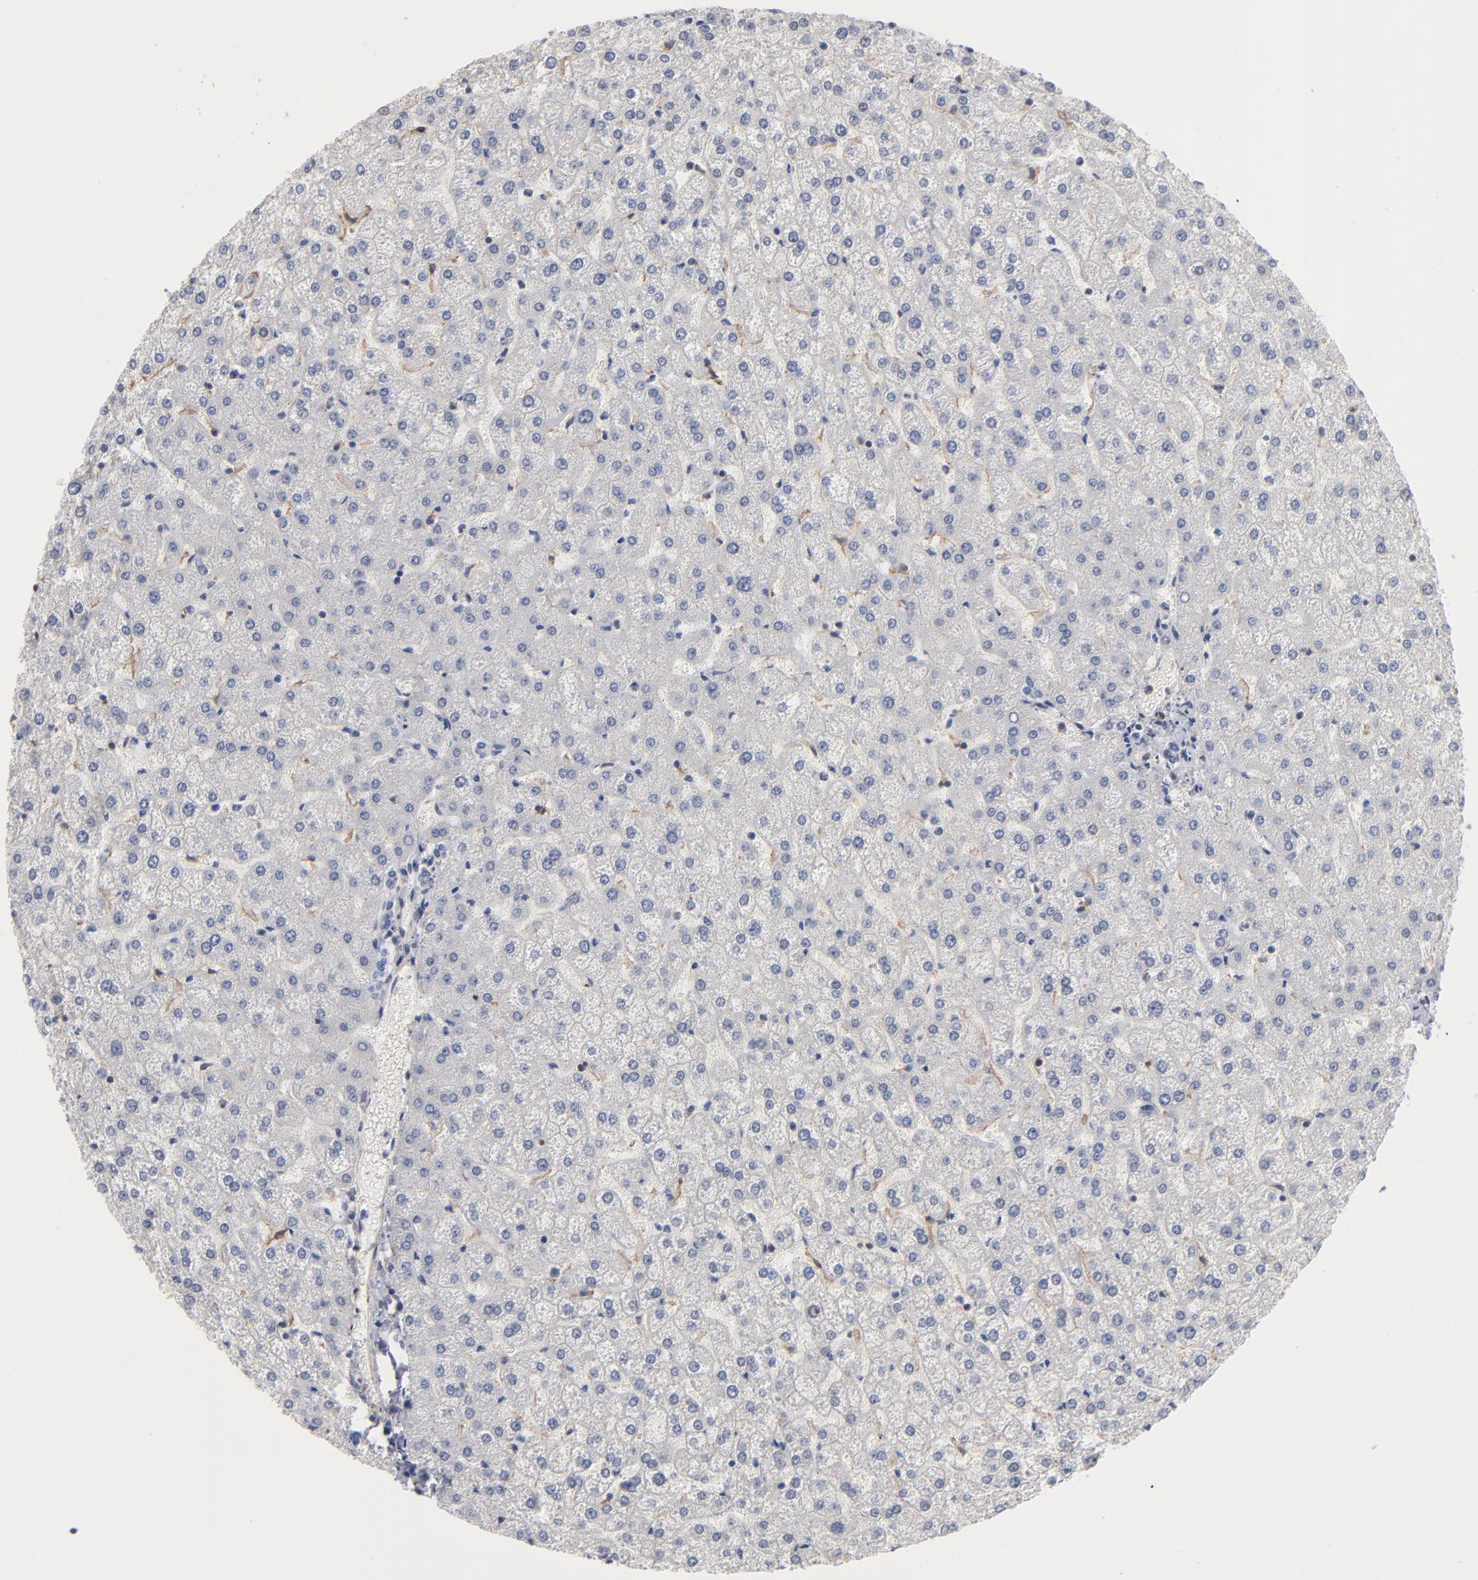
{"staining": {"intensity": "negative", "quantity": "none", "location": "none"}, "tissue": "liver", "cell_type": "Cholangiocytes", "image_type": "normal", "snomed": [{"axis": "morphology", "description": "Normal tissue, NOS"}, {"axis": "topography", "description": "Liver"}], "caption": "The image displays no staining of cholangiocytes in normal liver.", "gene": "PDLIM2", "patient": {"sex": "female", "age": 32}}